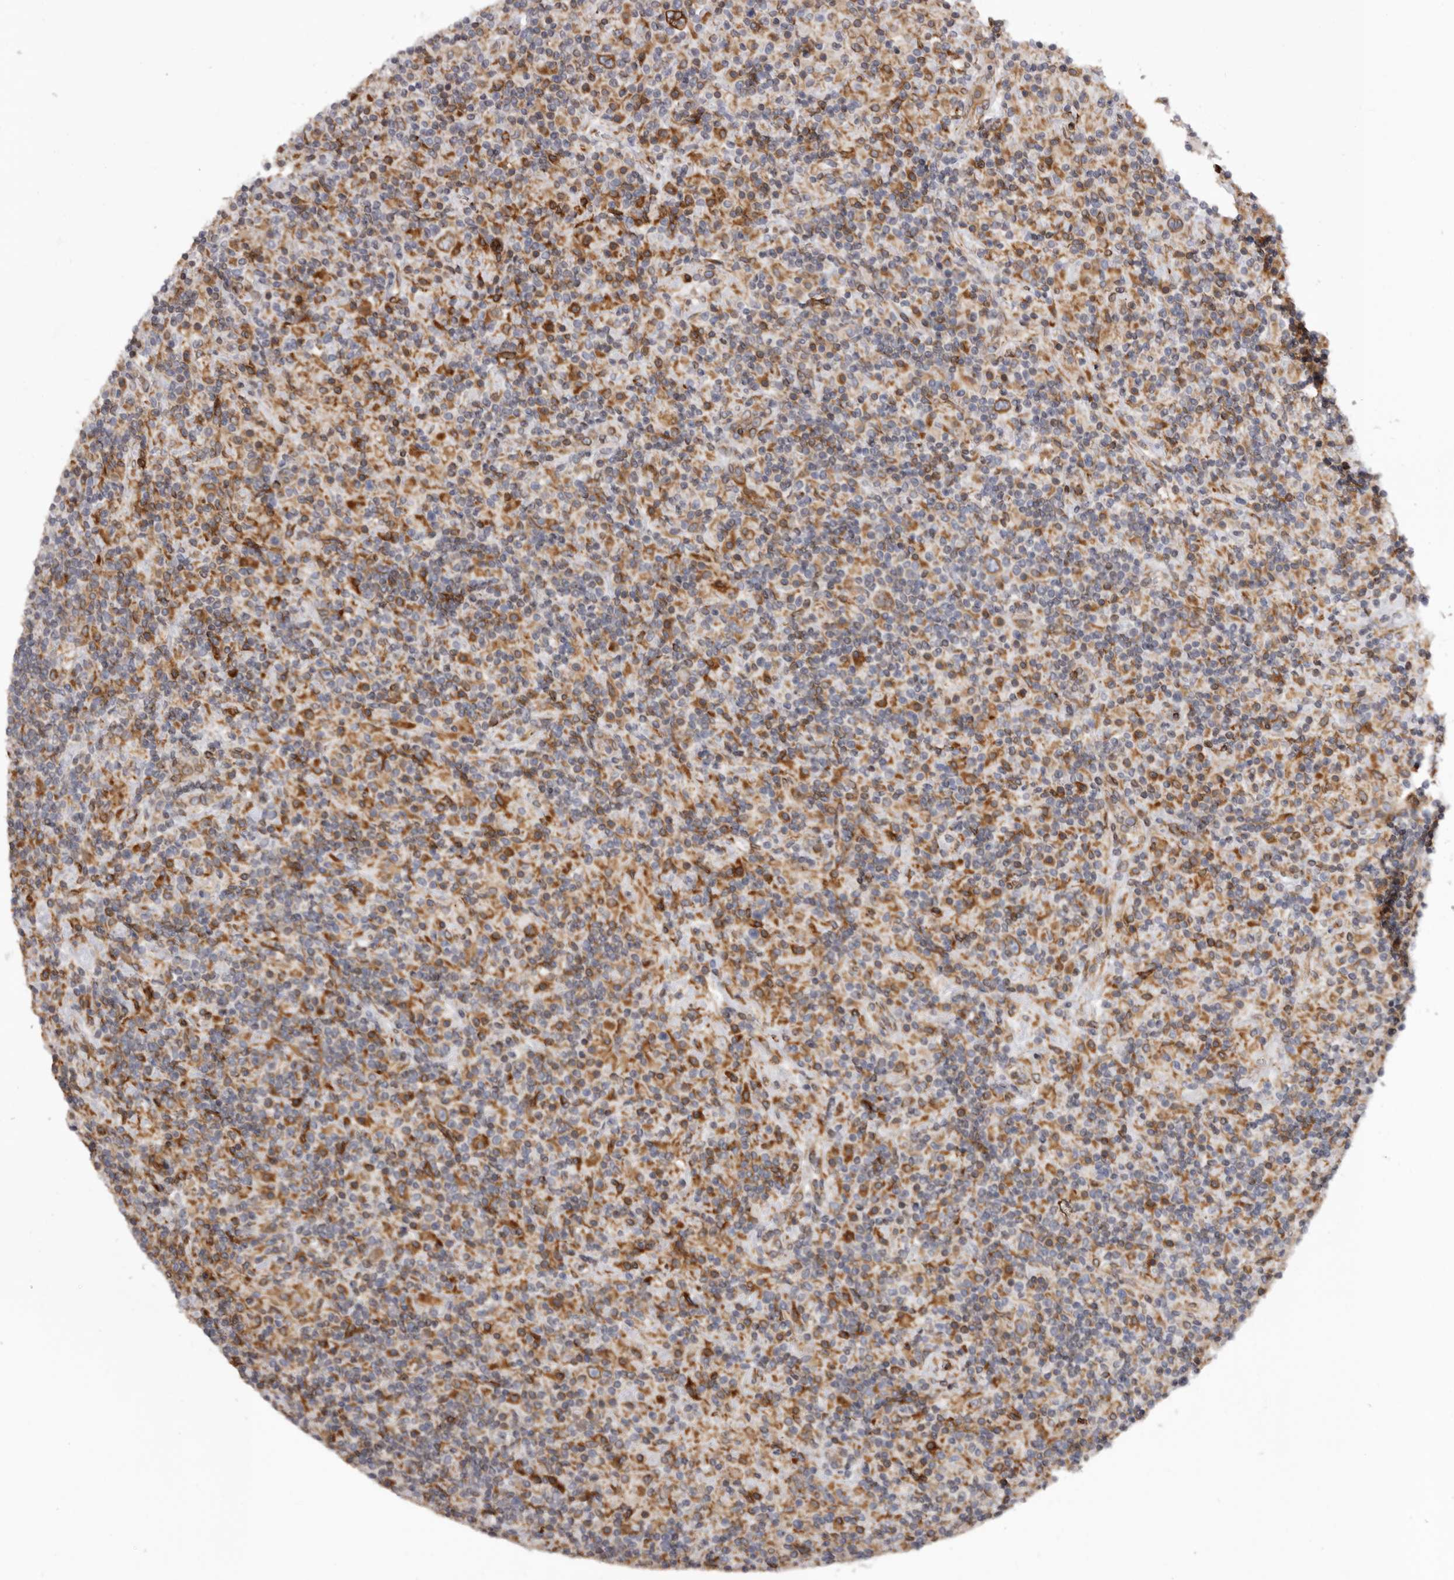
{"staining": {"intensity": "moderate", "quantity": ">75%", "location": "cytoplasmic/membranous"}, "tissue": "lymphoma", "cell_type": "Tumor cells", "image_type": "cancer", "snomed": [{"axis": "morphology", "description": "Hodgkin's disease, NOS"}, {"axis": "topography", "description": "Lymph node"}], "caption": "Brown immunohistochemical staining in human Hodgkin's disease demonstrates moderate cytoplasmic/membranous expression in about >75% of tumor cells.", "gene": "C4orf3", "patient": {"sex": "male", "age": 70}}